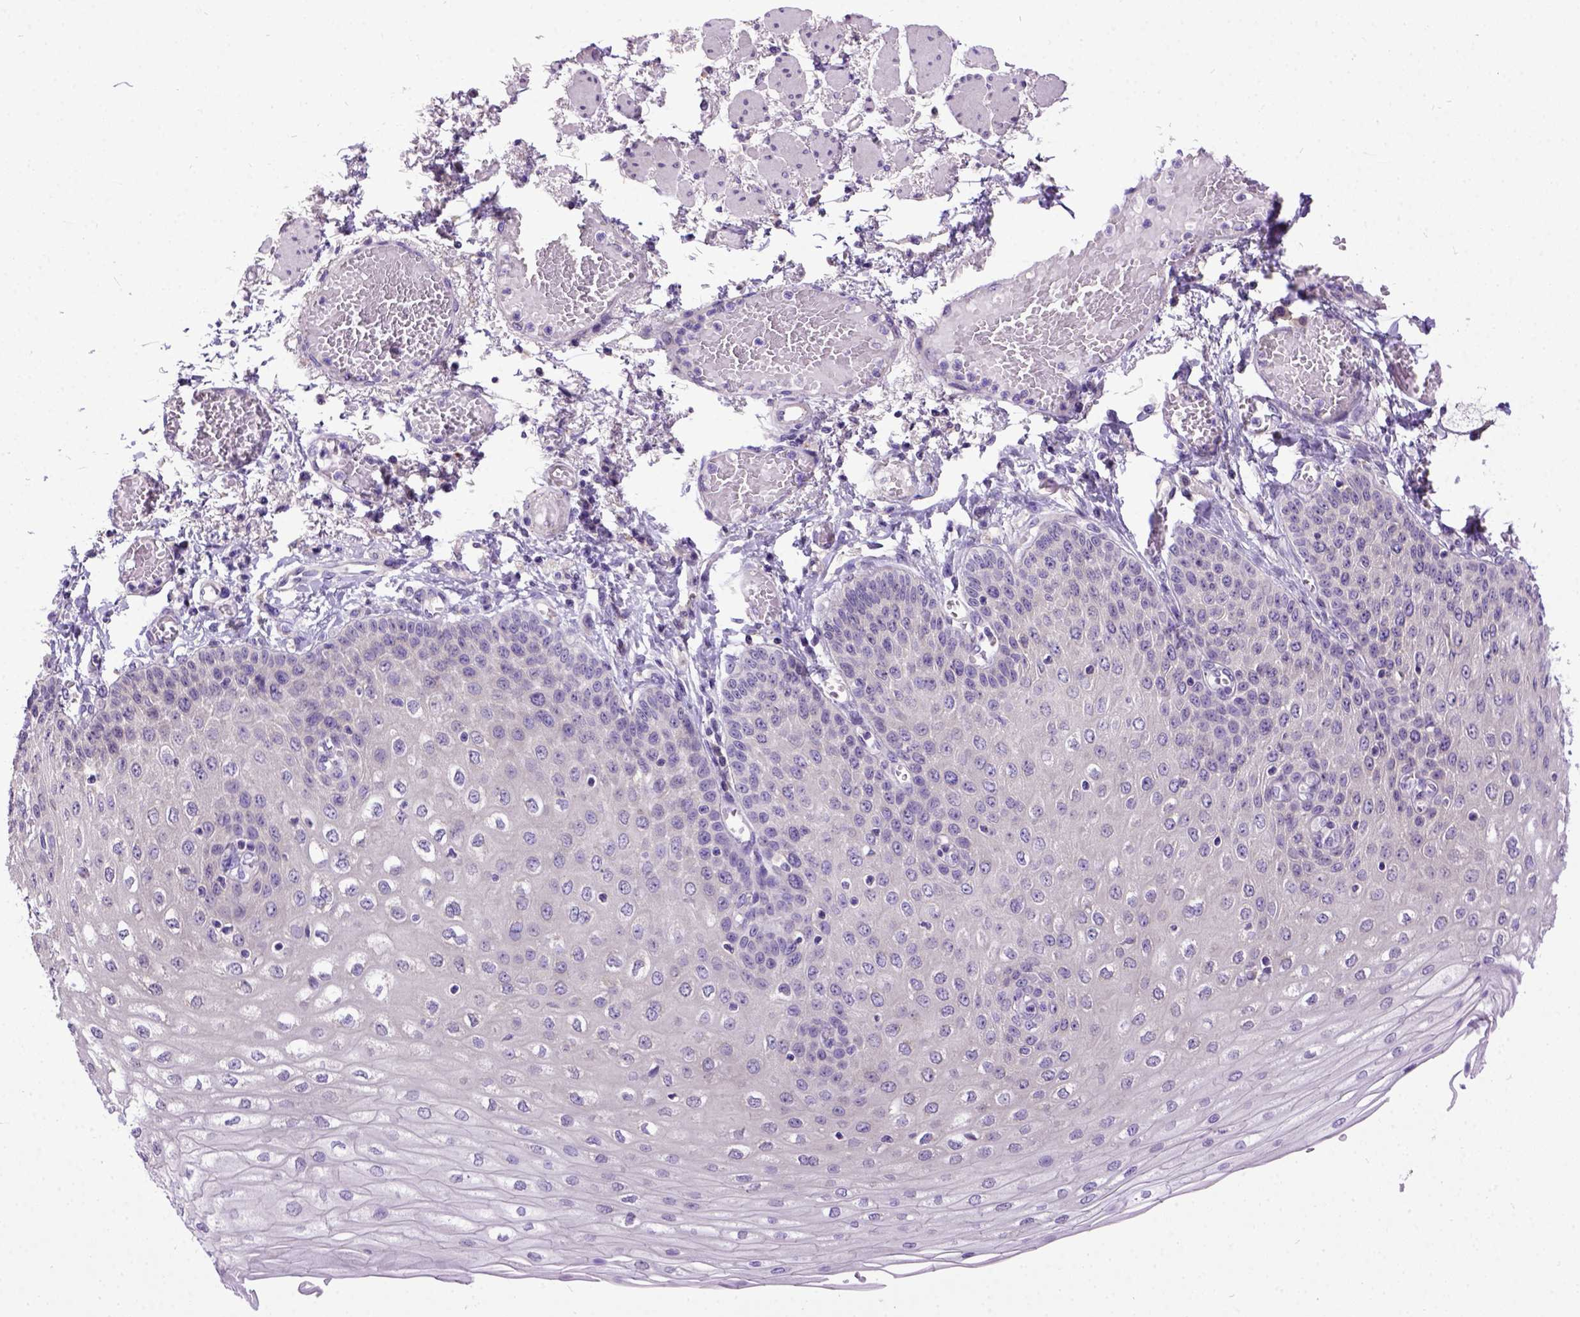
{"staining": {"intensity": "negative", "quantity": "none", "location": "none"}, "tissue": "esophagus", "cell_type": "Squamous epithelial cells", "image_type": "normal", "snomed": [{"axis": "morphology", "description": "Normal tissue, NOS"}, {"axis": "morphology", "description": "Adenocarcinoma, NOS"}, {"axis": "topography", "description": "Esophagus"}], "caption": "The photomicrograph exhibits no staining of squamous epithelial cells in unremarkable esophagus. (DAB (3,3'-diaminobenzidine) IHC visualized using brightfield microscopy, high magnification).", "gene": "NEK5", "patient": {"sex": "male", "age": 81}}